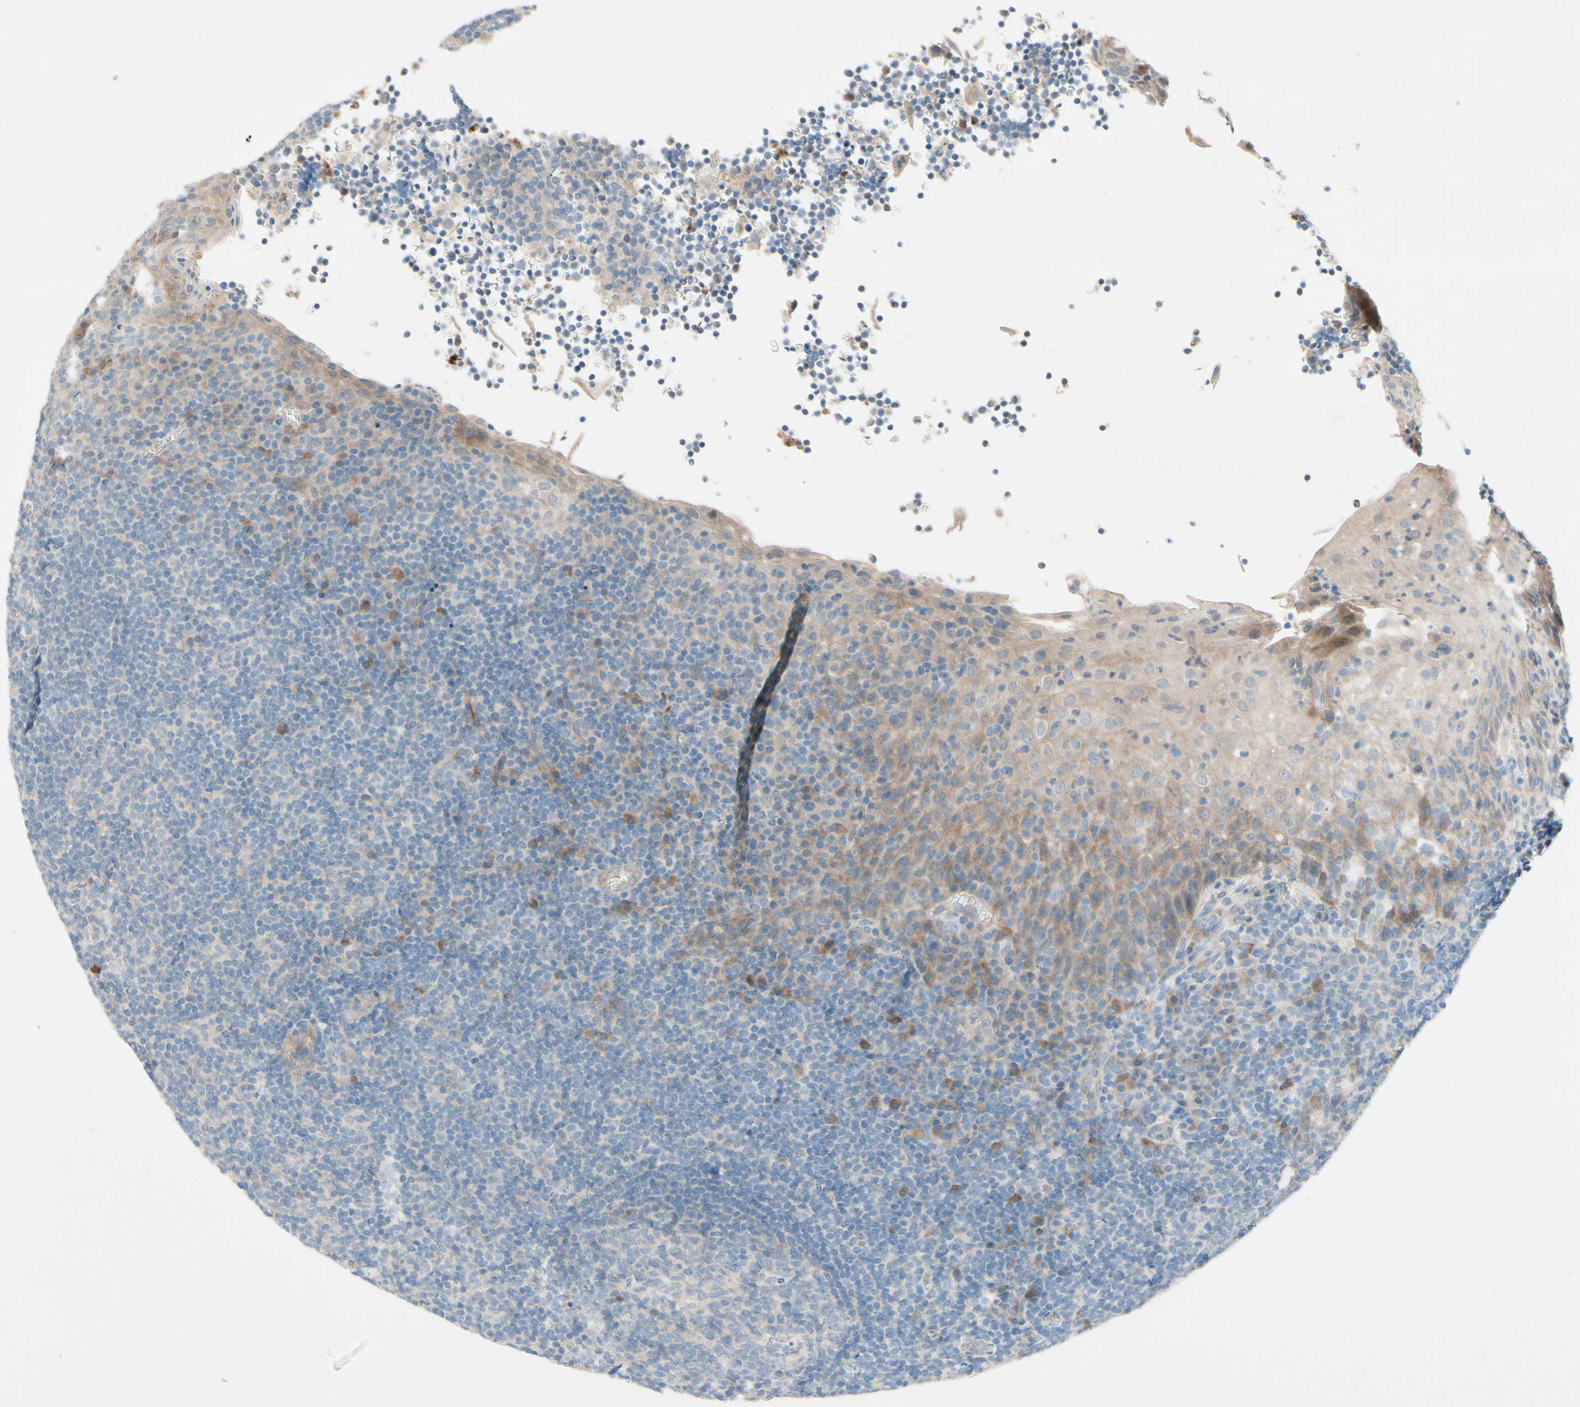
{"staining": {"intensity": "negative", "quantity": "none", "location": "none"}, "tissue": "tonsil", "cell_type": "Germinal center cells", "image_type": "normal", "snomed": [{"axis": "morphology", "description": "Normal tissue, NOS"}, {"axis": "topography", "description": "Tonsil"}], "caption": "The photomicrograph displays no staining of germinal center cells in normal tonsil. Nuclei are stained in blue.", "gene": "IL2", "patient": {"sex": "male", "age": 37}}